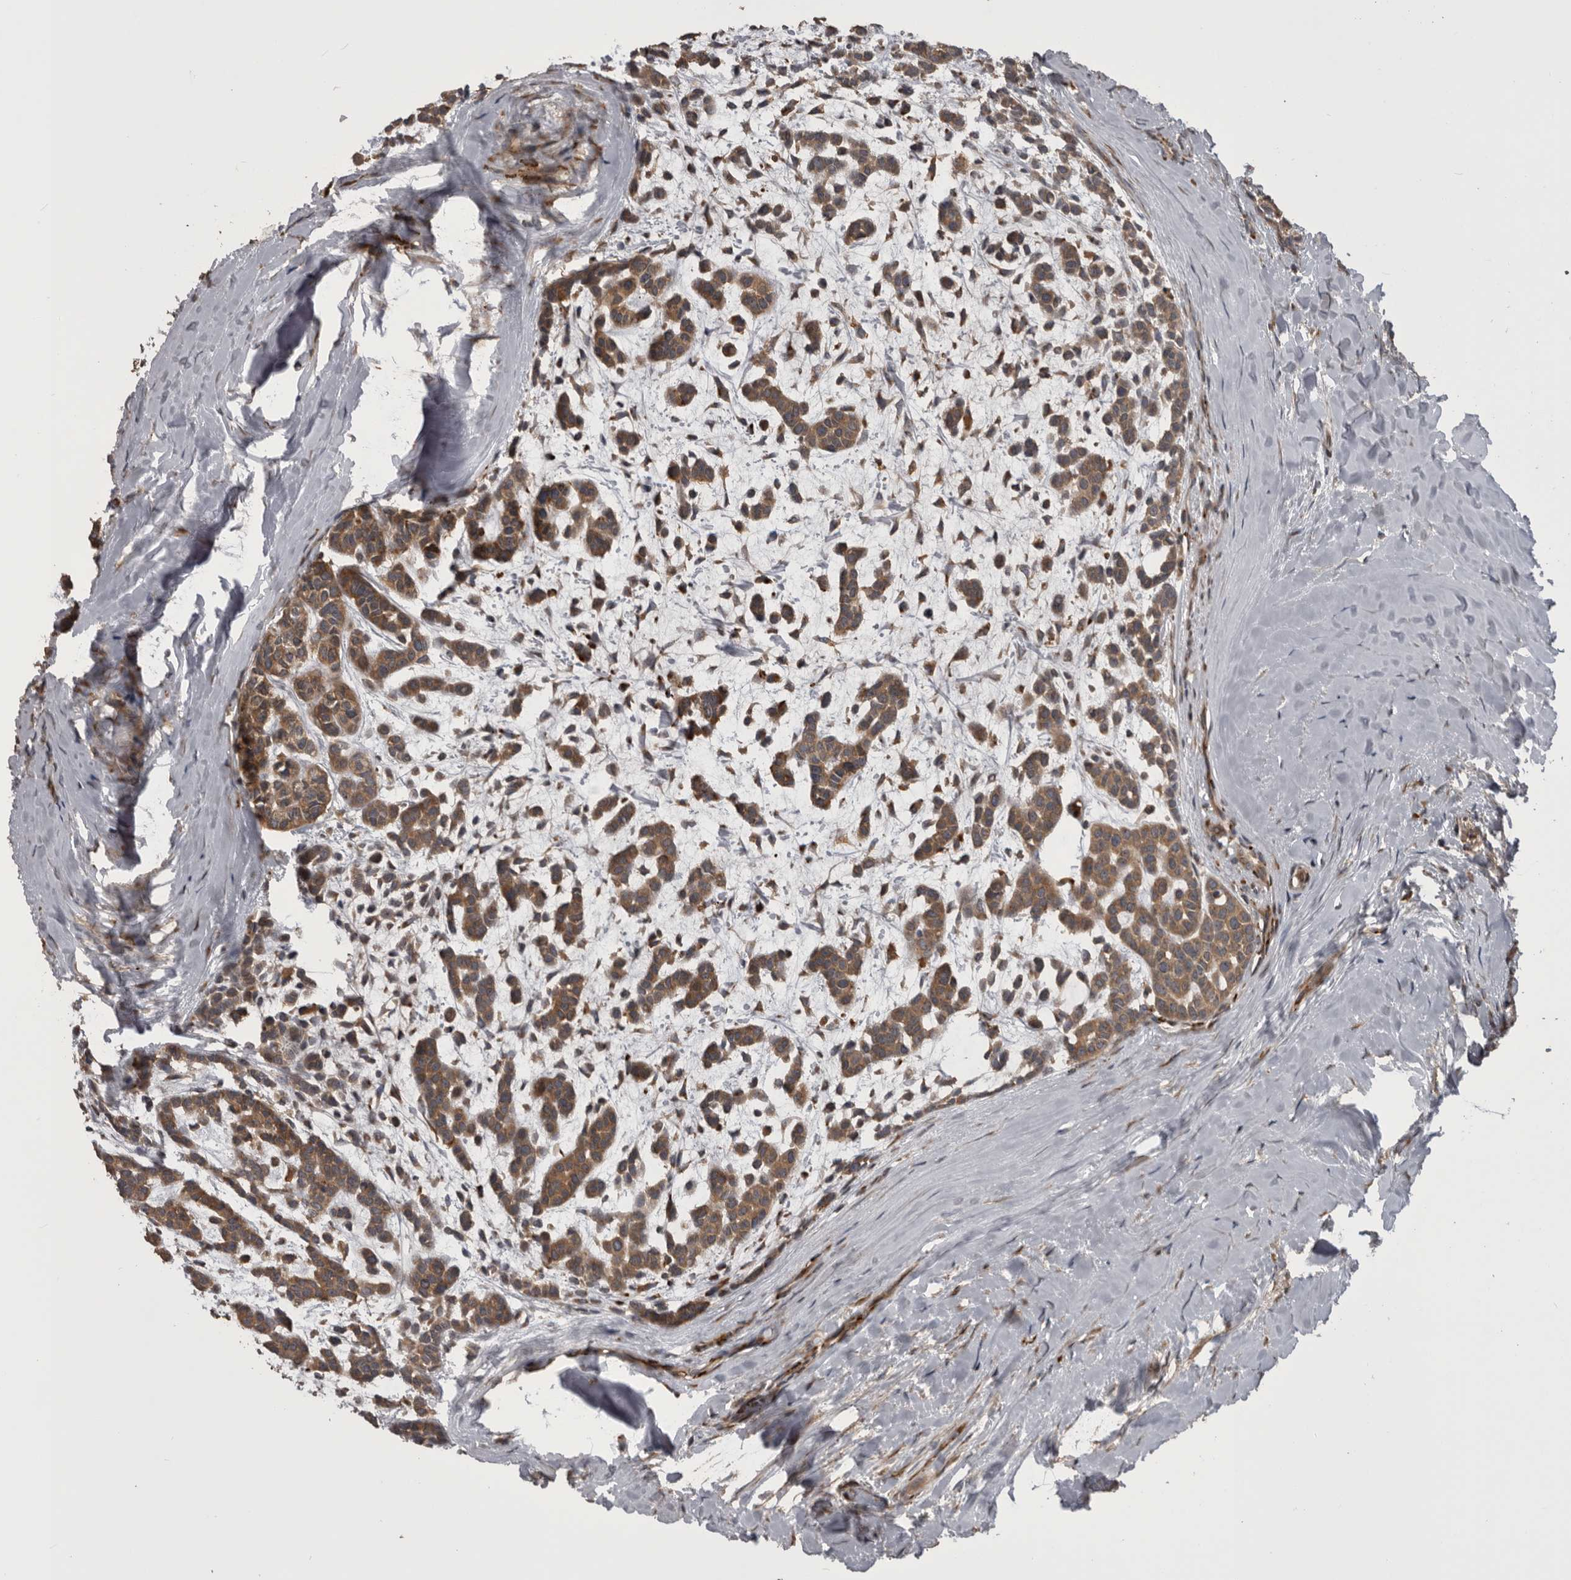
{"staining": {"intensity": "moderate", "quantity": ">75%", "location": "cytoplasmic/membranous"}, "tissue": "head and neck cancer", "cell_type": "Tumor cells", "image_type": "cancer", "snomed": [{"axis": "morphology", "description": "Adenocarcinoma, NOS"}, {"axis": "morphology", "description": "Adenoma, NOS"}, {"axis": "topography", "description": "Head-Neck"}], "caption": "Moderate cytoplasmic/membranous staining is seen in about >75% of tumor cells in adenocarcinoma (head and neck).", "gene": "RAB3GAP2", "patient": {"sex": "female", "age": 55}}